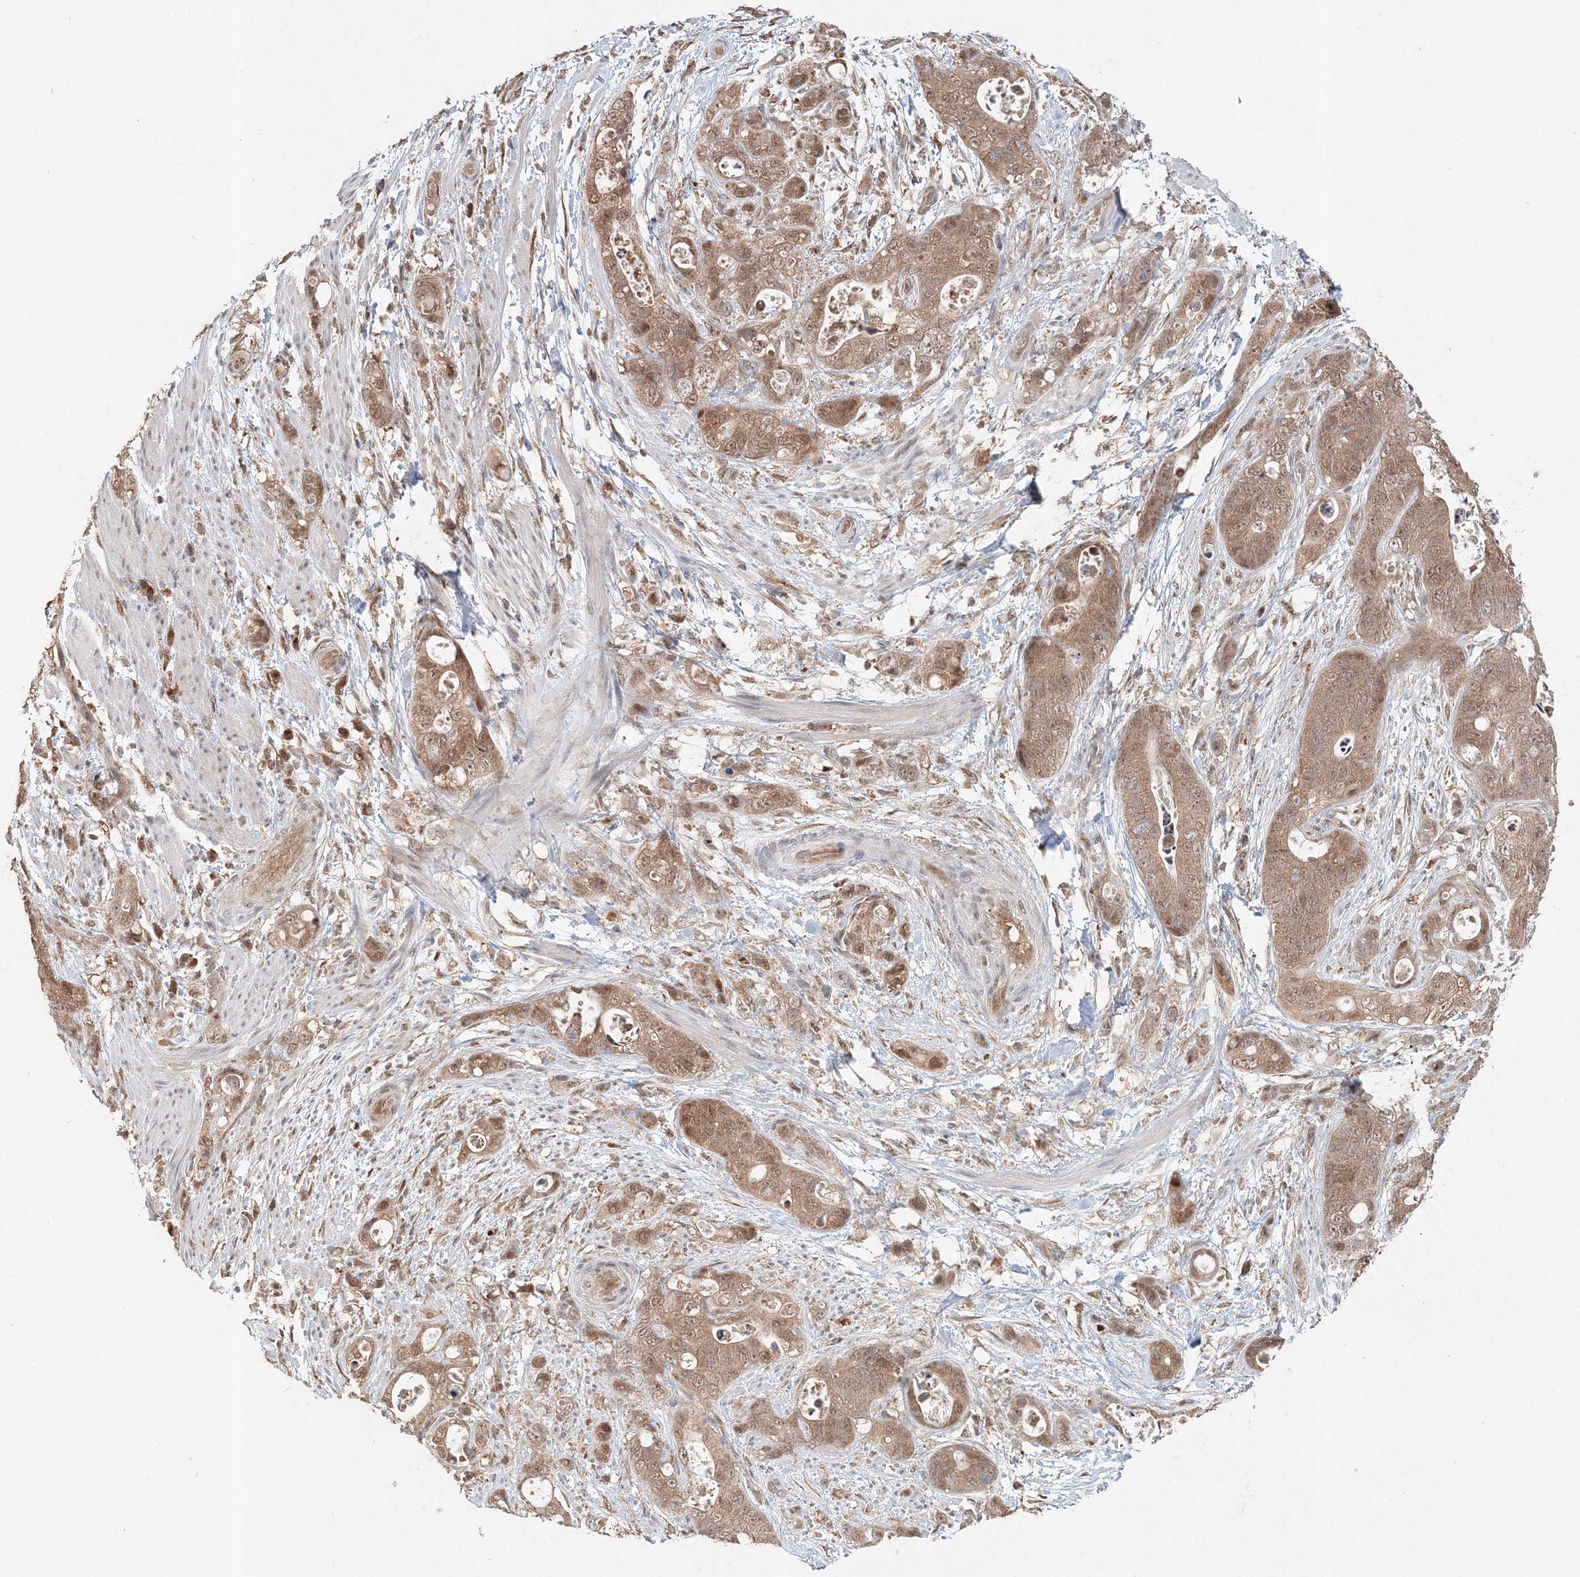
{"staining": {"intensity": "moderate", "quantity": ">75%", "location": "cytoplasmic/membranous,nuclear"}, "tissue": "stomach cancer", "cell_type": "Tumor cells", "image_type": "cancer", "snomed": [{"axis": "morphology", "description": "Adenocarcinoma, NOS"}, {"axis": "topography", "description": "Stomach"}], "caption": "The photomicrograph displays a brown stain indicating the presence of a protein in the cytoplasmic/membranous and nuclear of tumor cells in adenocarcinoma (stomach).", "gene": "PSMD6", "patient": {"sex": "female", "age": 89}}